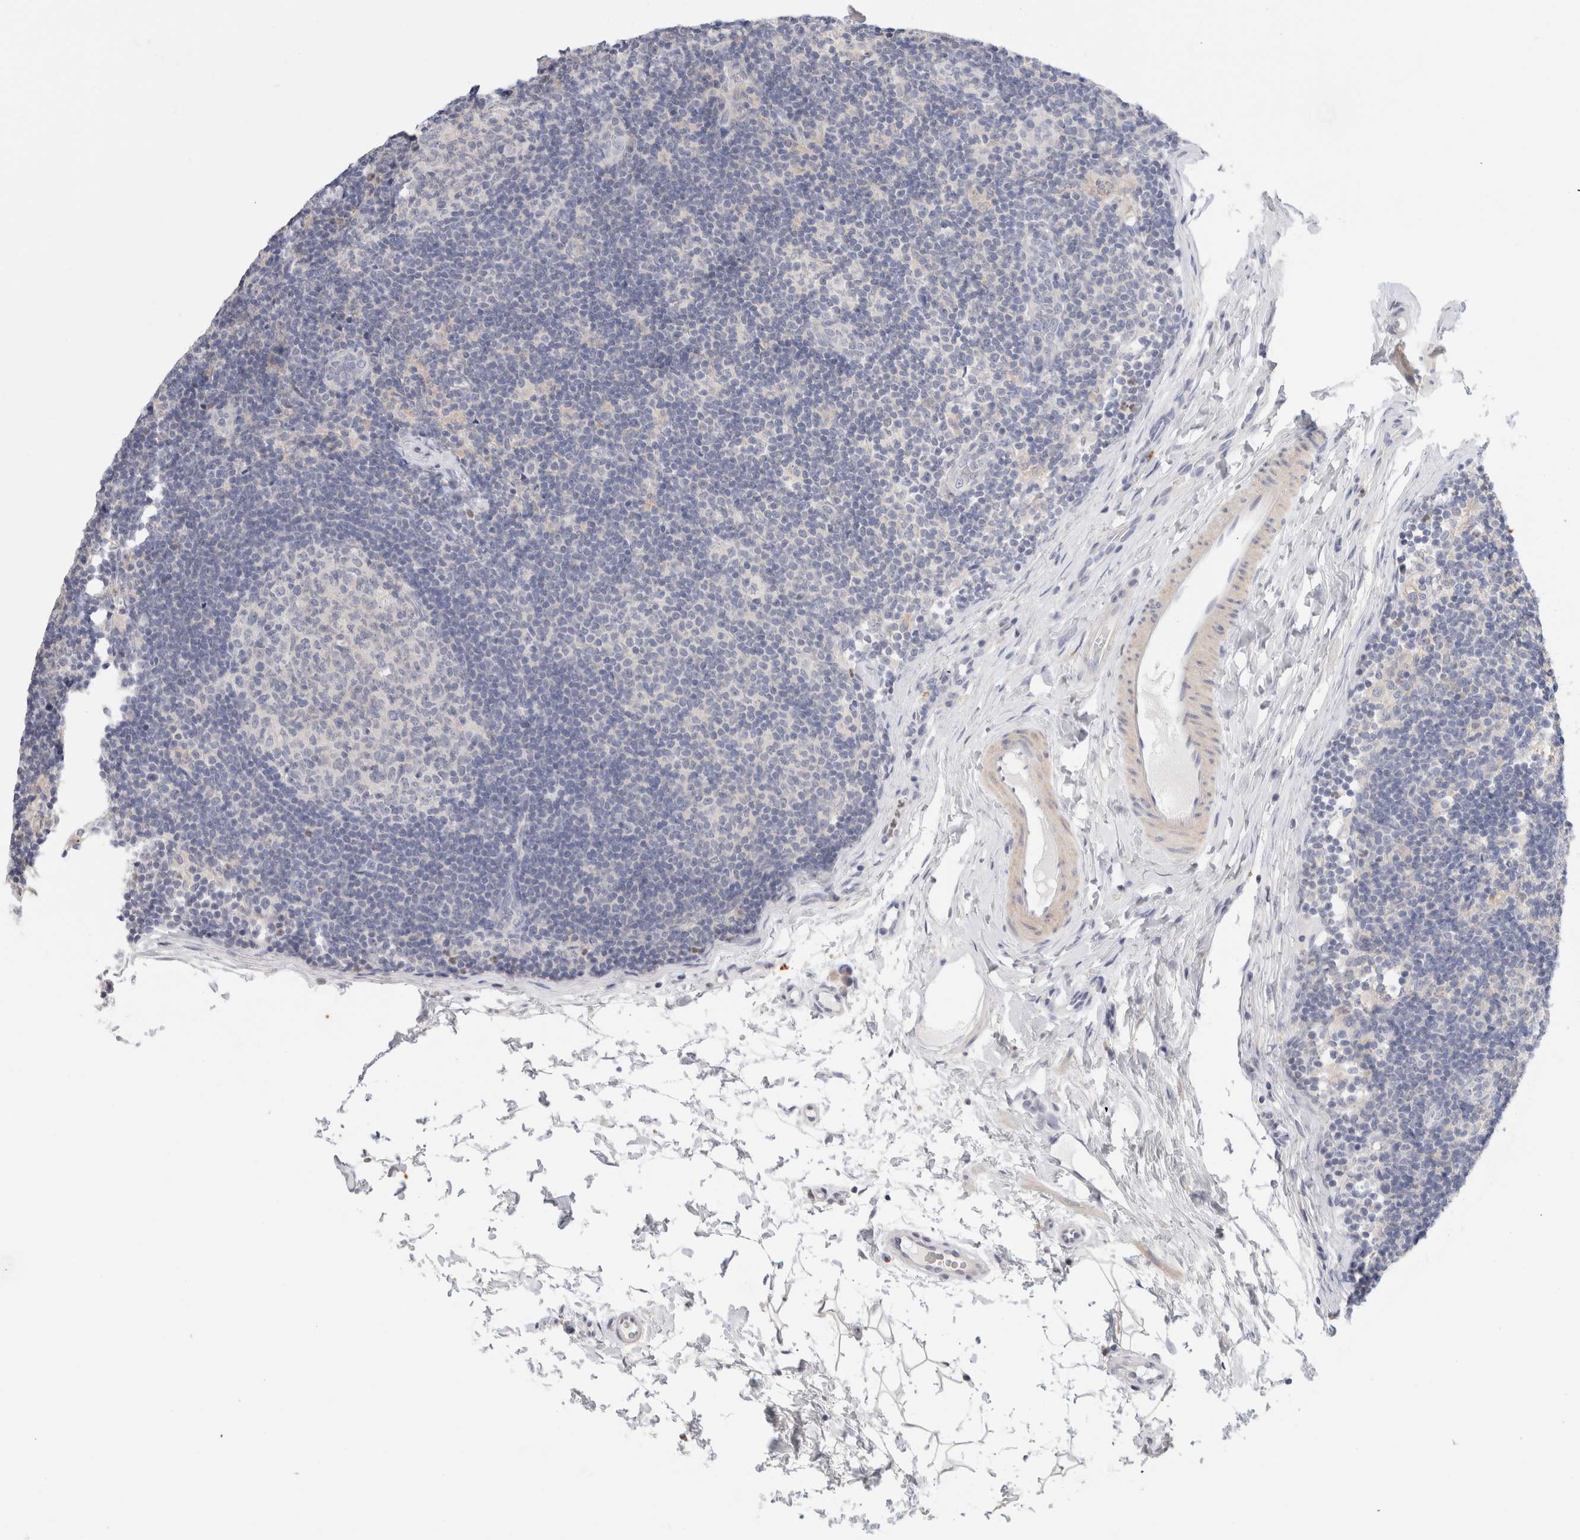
{"staining": {"intensity": "negative", "quantity": "none", "location": "none"}, "tissue": "lymph node", "cell_type": "Germinal center cells", "image_type": "normal", "snomed": [{"axis": "morphology", "description": "Normal tissue, NOS"}, {"axis": "topography", "description": "Lymph node"}], "caption": "DAB immunohistochemical staining of normal human lymph node exhibits no significant positivity in germinal center cells. Brightfield microscopy of immunohistochemistry stained with DAB (3,3'-diaminobenzidine) (brown) and hematoxylin (blue), captured at high magnification.", "gene": "ADAM30", "patient": {"sex": "female", "age": 22}}